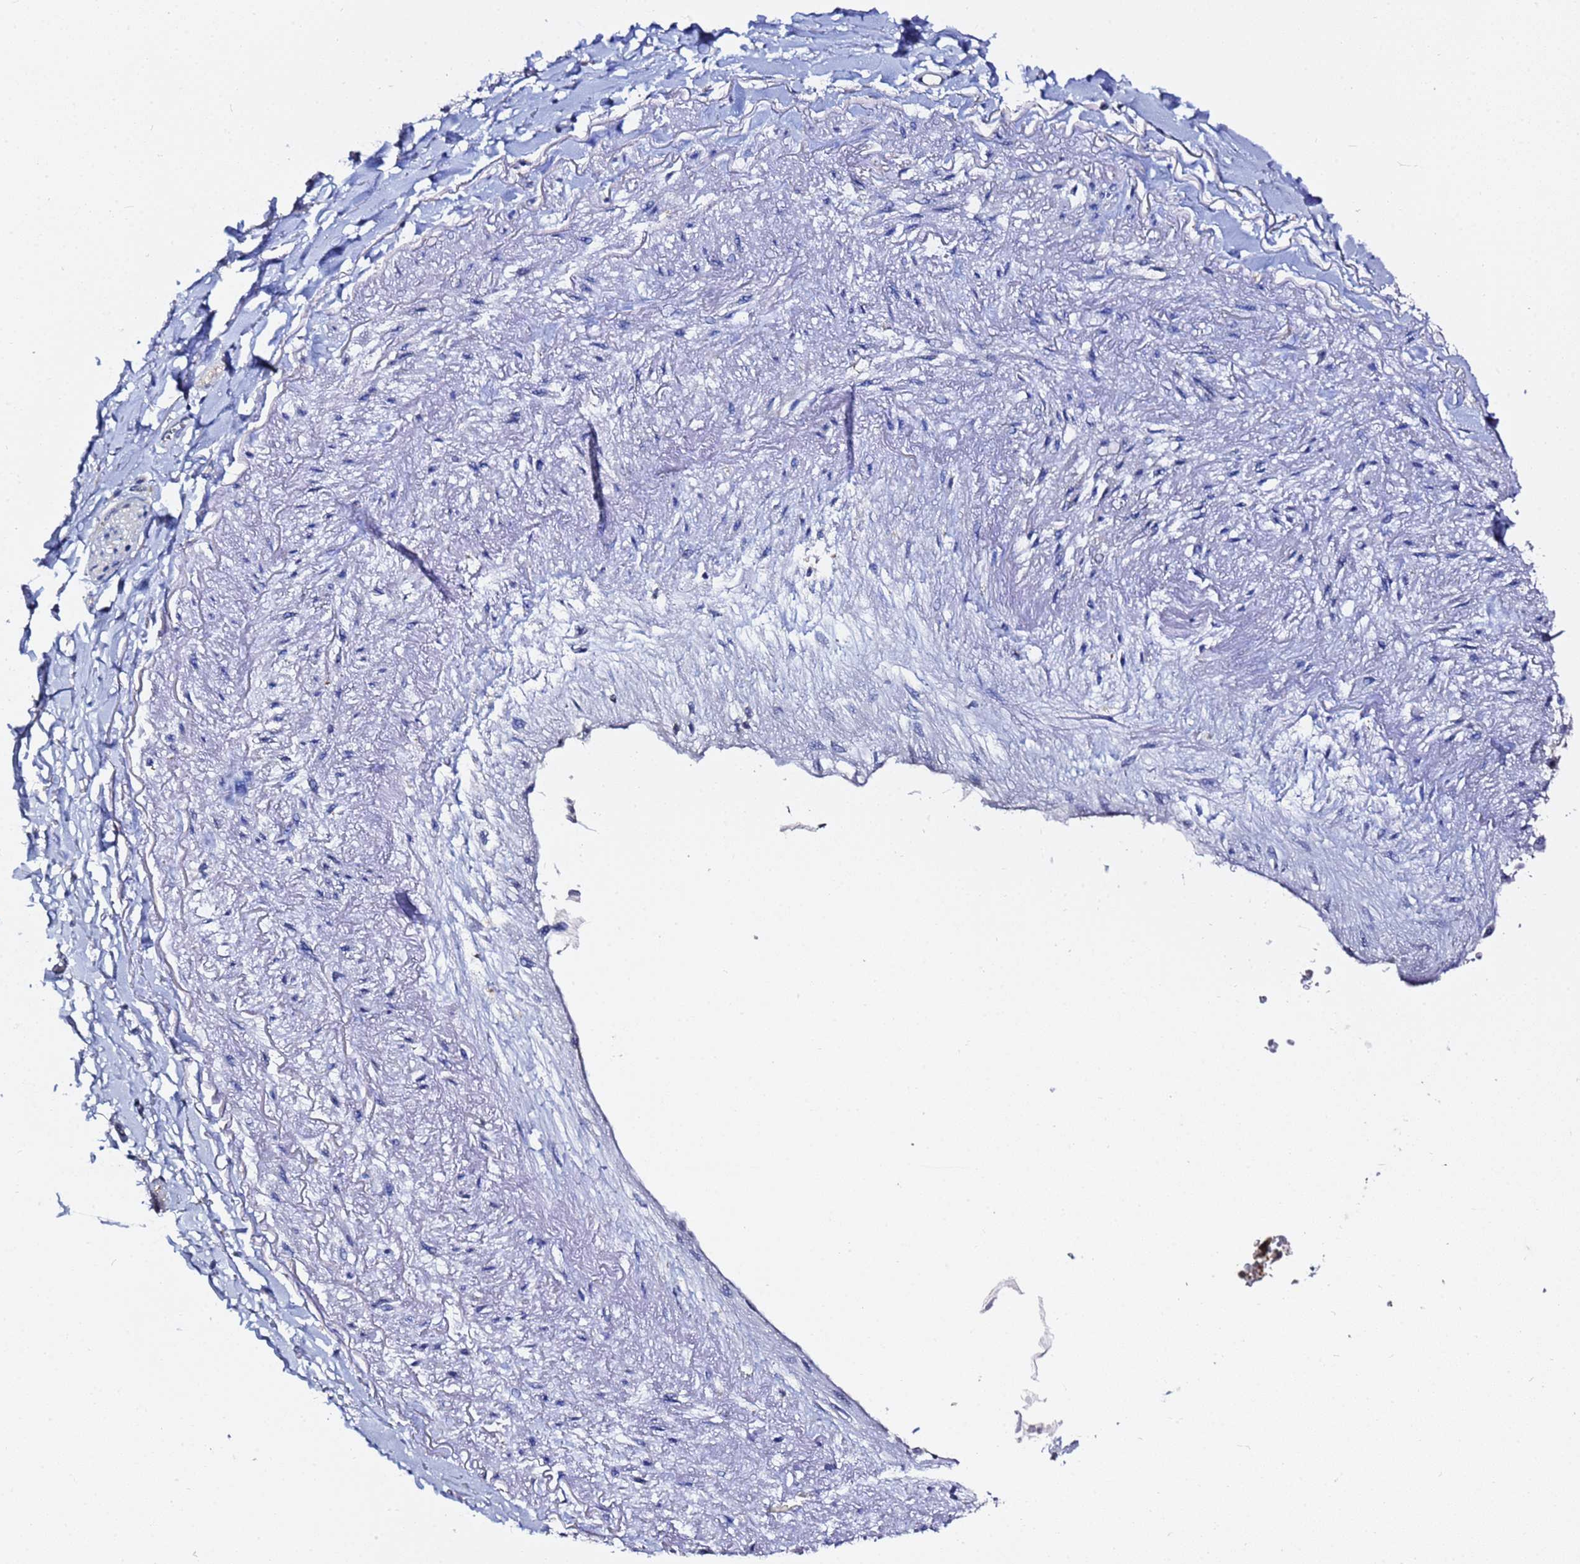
{"staining": {"intensity": "weak", "quantity": "25%-75%", "location": "cytoplasmic/membranous"}, "tissue": "adipose tissue", "cell_type": "Adipocytes", "image_type": "normal", "snomed": [{"axis": "morphology", "description": "Normal tissue, NOS"}, {"axis": "topography", "description": "Cartilage tissue"}], "caption": "Immunohistochemical staining of normal adipose tissue exhibits 25%-75% levels of weak cytoplasmic/membranous protein staining in approximately 25%-75% of adipocytes.", "gene": "LENG1", "patient": {"sex": "male", "age": 73}}